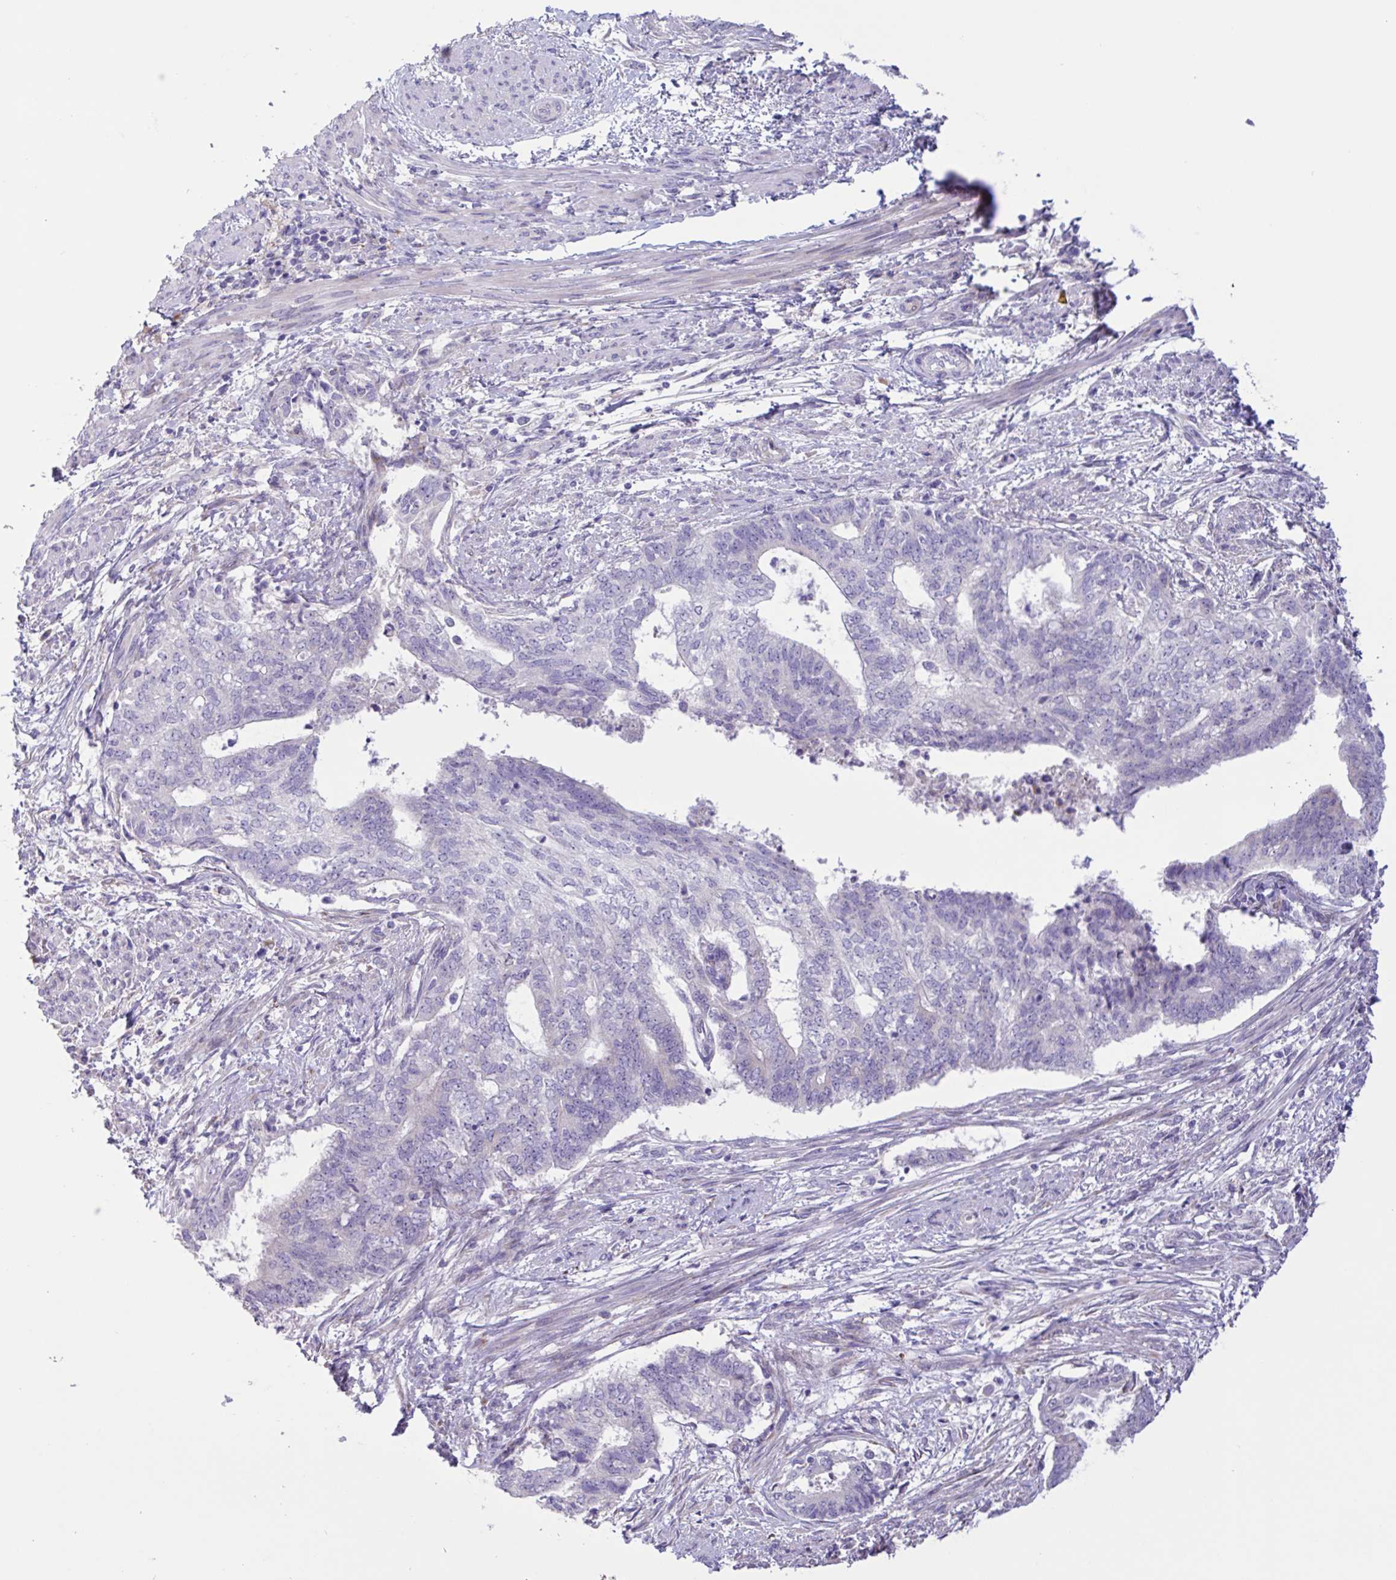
{"staining": {"intensity": "negative", "quantity": "none", "location": "none"}, "tissue": "endometrial cancer", "cell_type": "Tumor cells", "image_type": "cancer", "snomed": [{"axis": "morphology", "description": "Adenocarcinoma, NOS"}, {"axis": "topography", "description": "Endometrium"}], "caption": "Immunohistochemistry (IHC) image of human endometrial adenocarcinoma stained for a protein (brown), which reveals no expression in tumor cells.", "gene": "DSC3", "patient": {"sex": "female", "age": 65}}